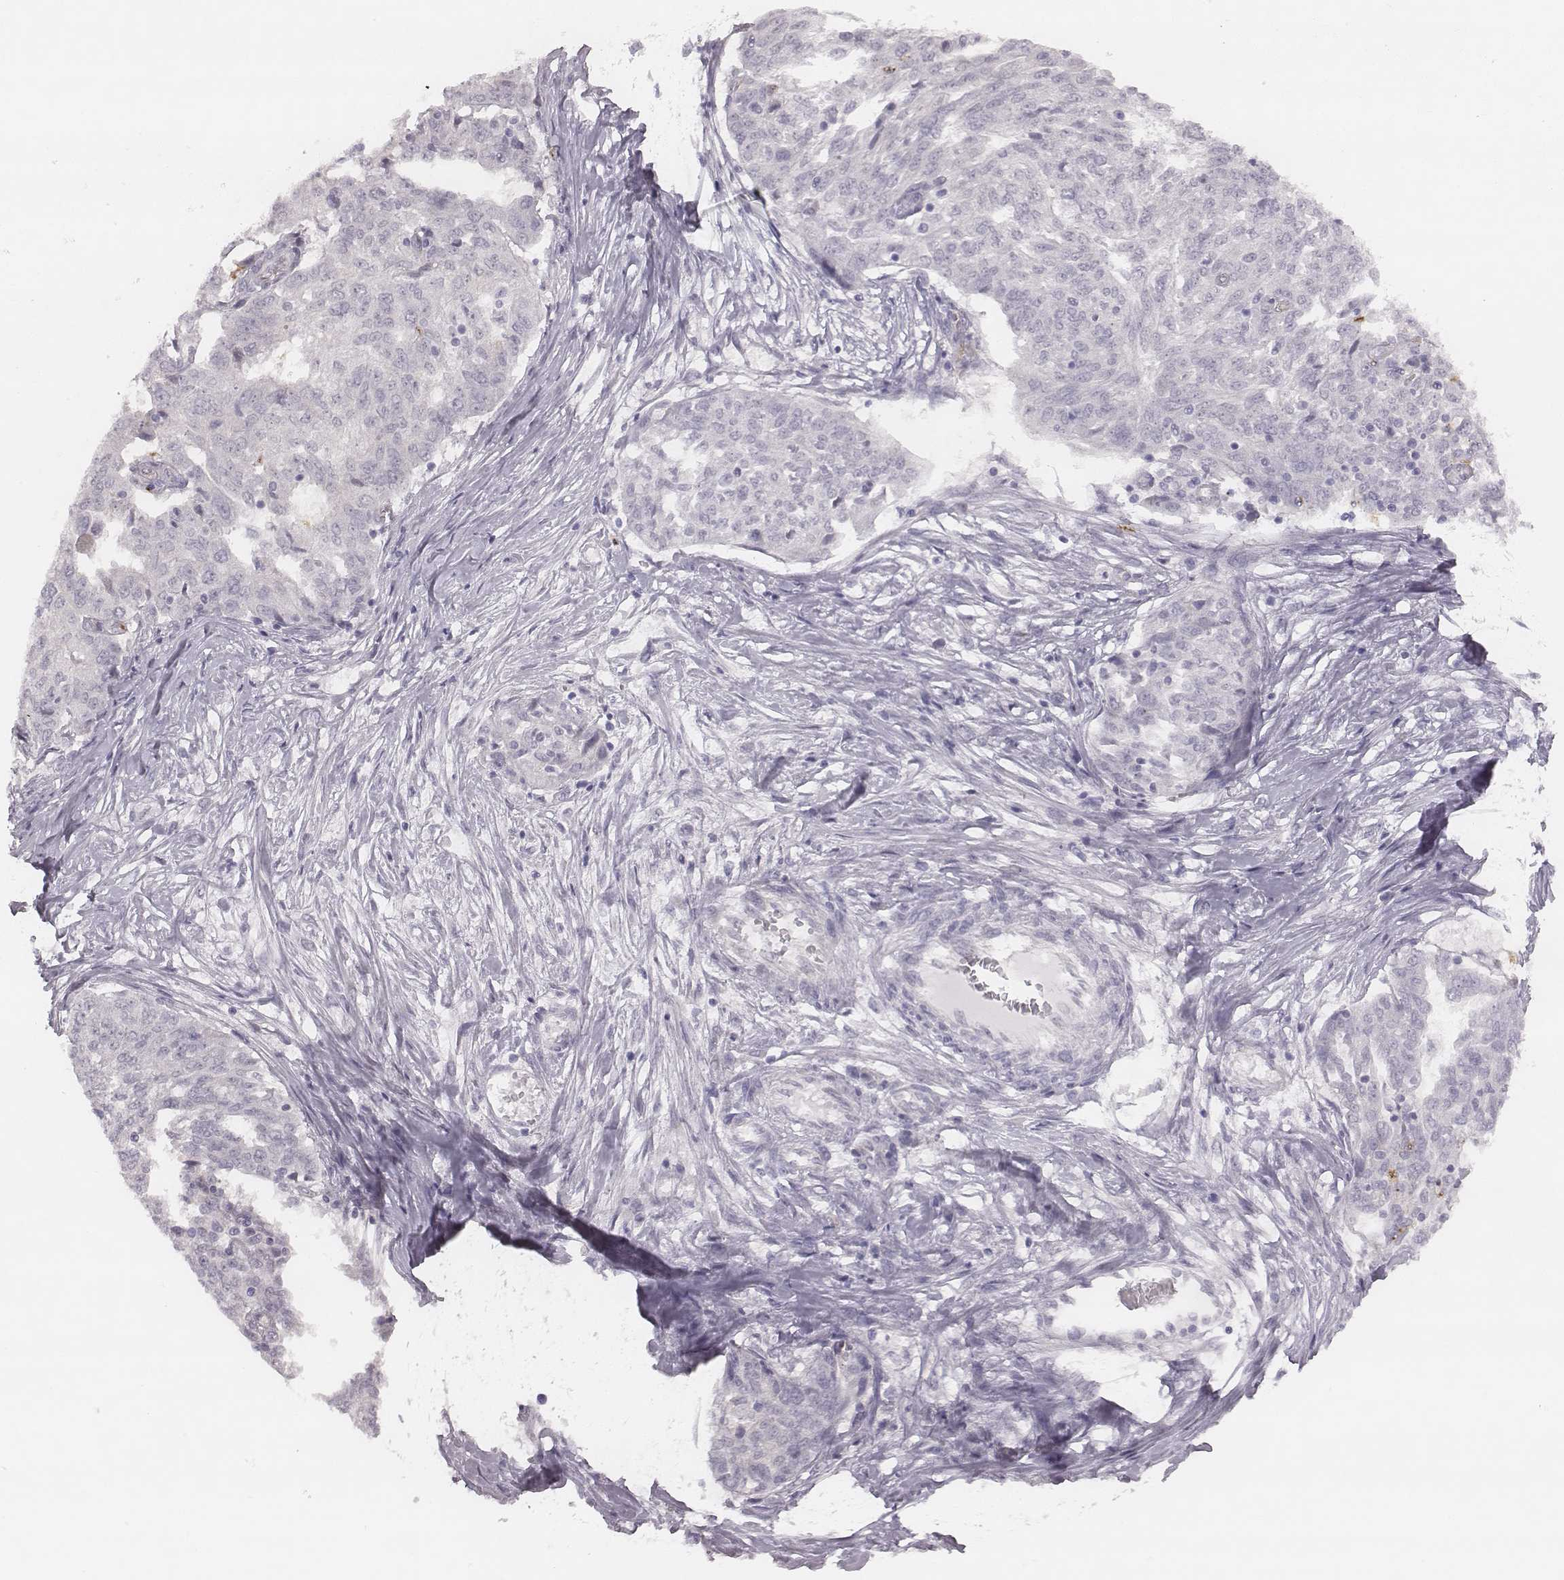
{"staining": {"intensity": "negative", "quantity": "none", "location": "none"}, "tissue": "ovarian cancer", "cell_type": "Tumor cells", "image_type": "cancer", "snomed": [{"axis": "morphology", "description": "Cystadenocarcinoma, serous, NOS"}, {"axis": "topography", "description": "Ovary"}], "caption": "Immunohistochemistry (IHC) histopathology image of neoplastic tissue: human ovarian serous cystadenocarcinoma stained with DAB (3,3'-diaminobenzidine) shows no significant protein expression in tumor cells. (Brightfield microscopy of DAB (3,3'-diaminobenzidine) IHC at high magnification).", "gene": "KCNJ12", "patient": {"sex": "female", "age": 67}}